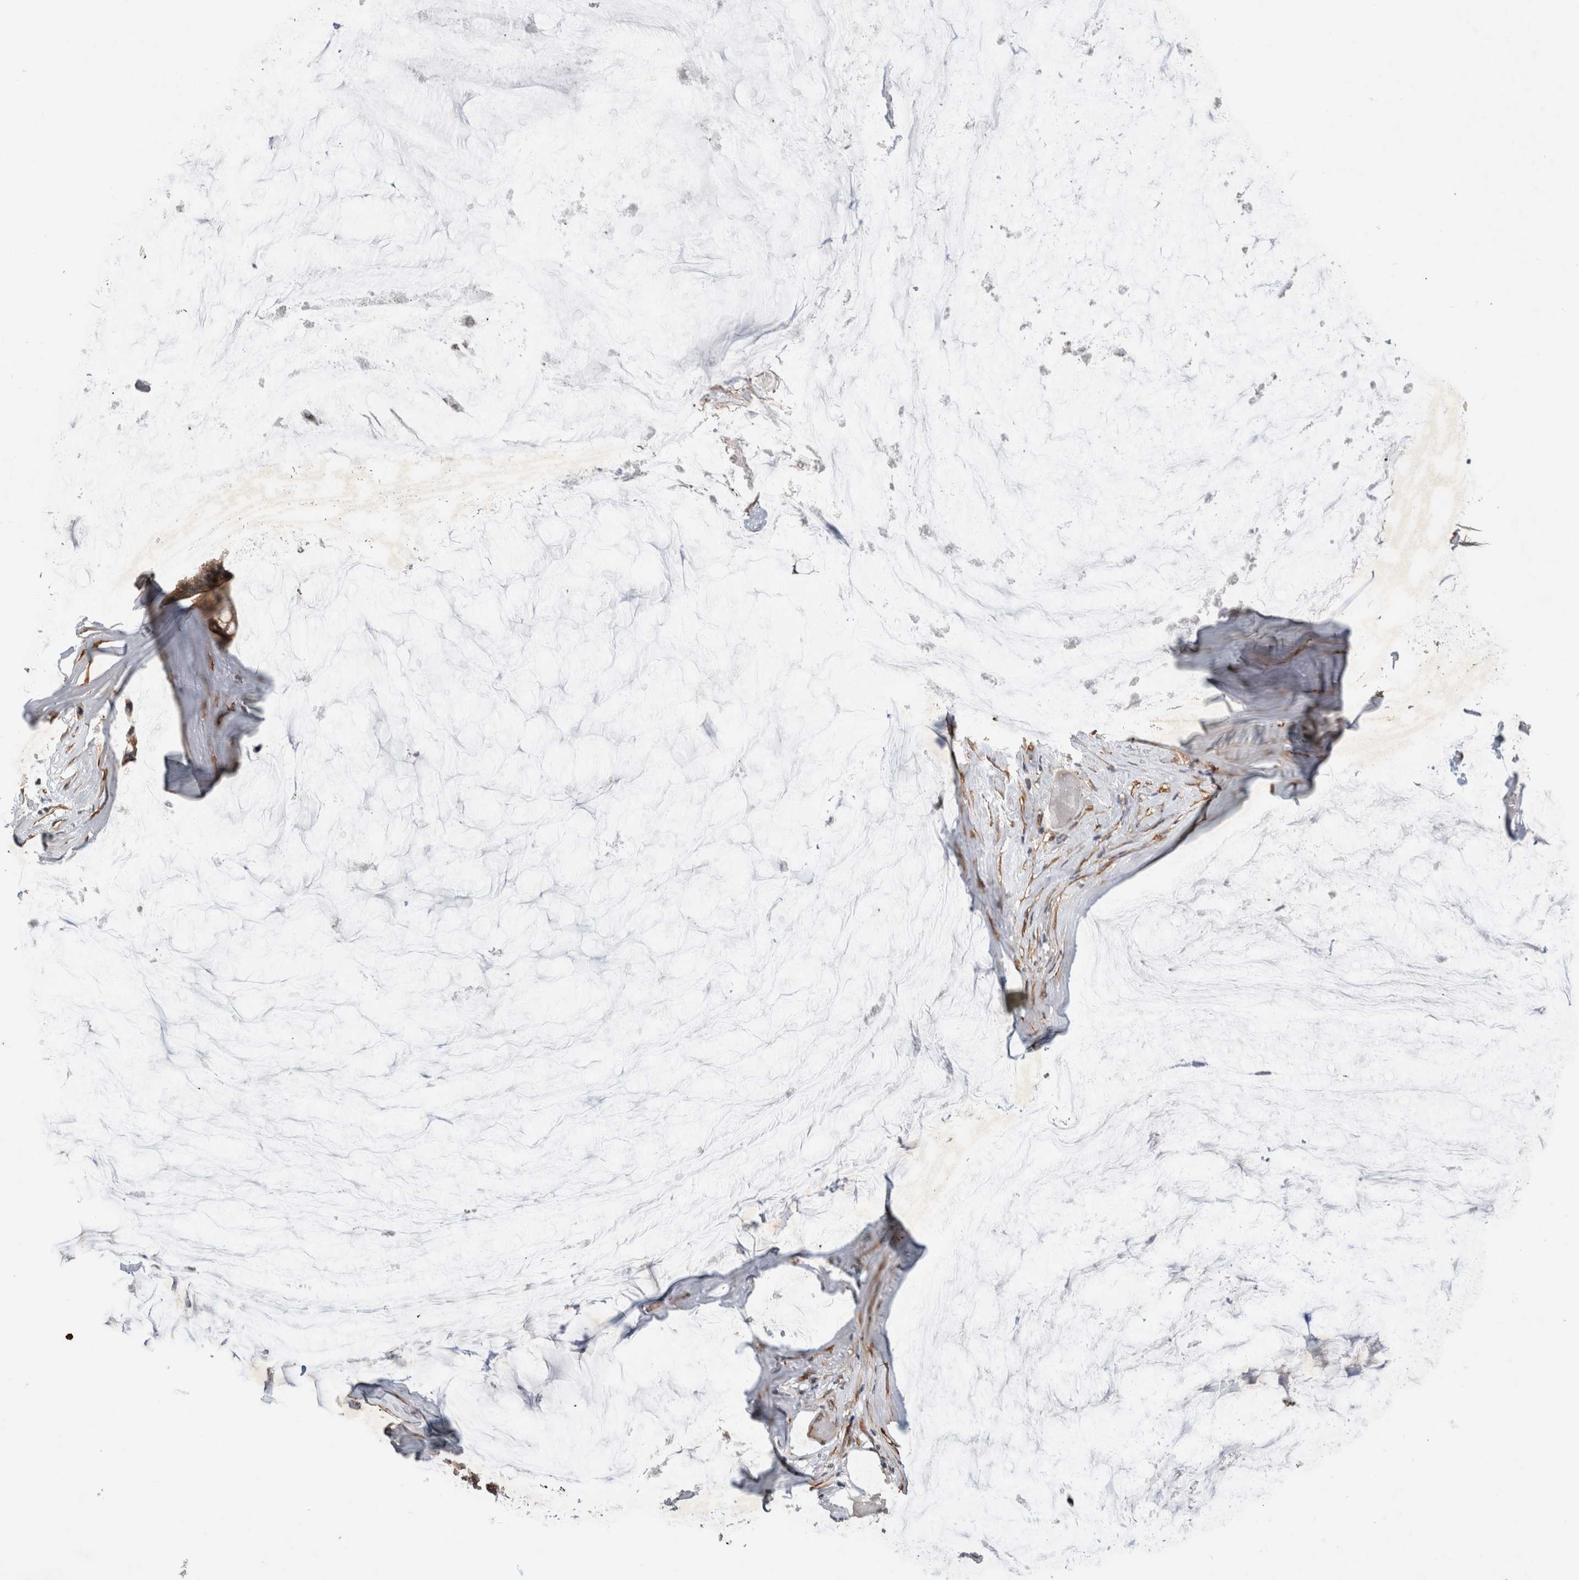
{"staining": {"intensity": "moderate", "quantity": ">75%", "location": "cytoplasmic/membranous"}, "tissue": "ovarian cancer", "cell_type": "Tumor cells", "image_type": "cancer", "snomed": [{"axis": "morphology", "description": "Cystadenocarcinoma, mucinous, NOS"}, {"axis": "topography", "description": "Ovary"}], "caption": "Immunohistochemical staining of human ovarian mucinous cystadenocarcinoma reveals medium levels of moderate cytoplasmic/membranous protein staining in approximately >75% of tumor cells.", "gene": "RHPN1", "patient": {"sex": "female", "age": 39}}